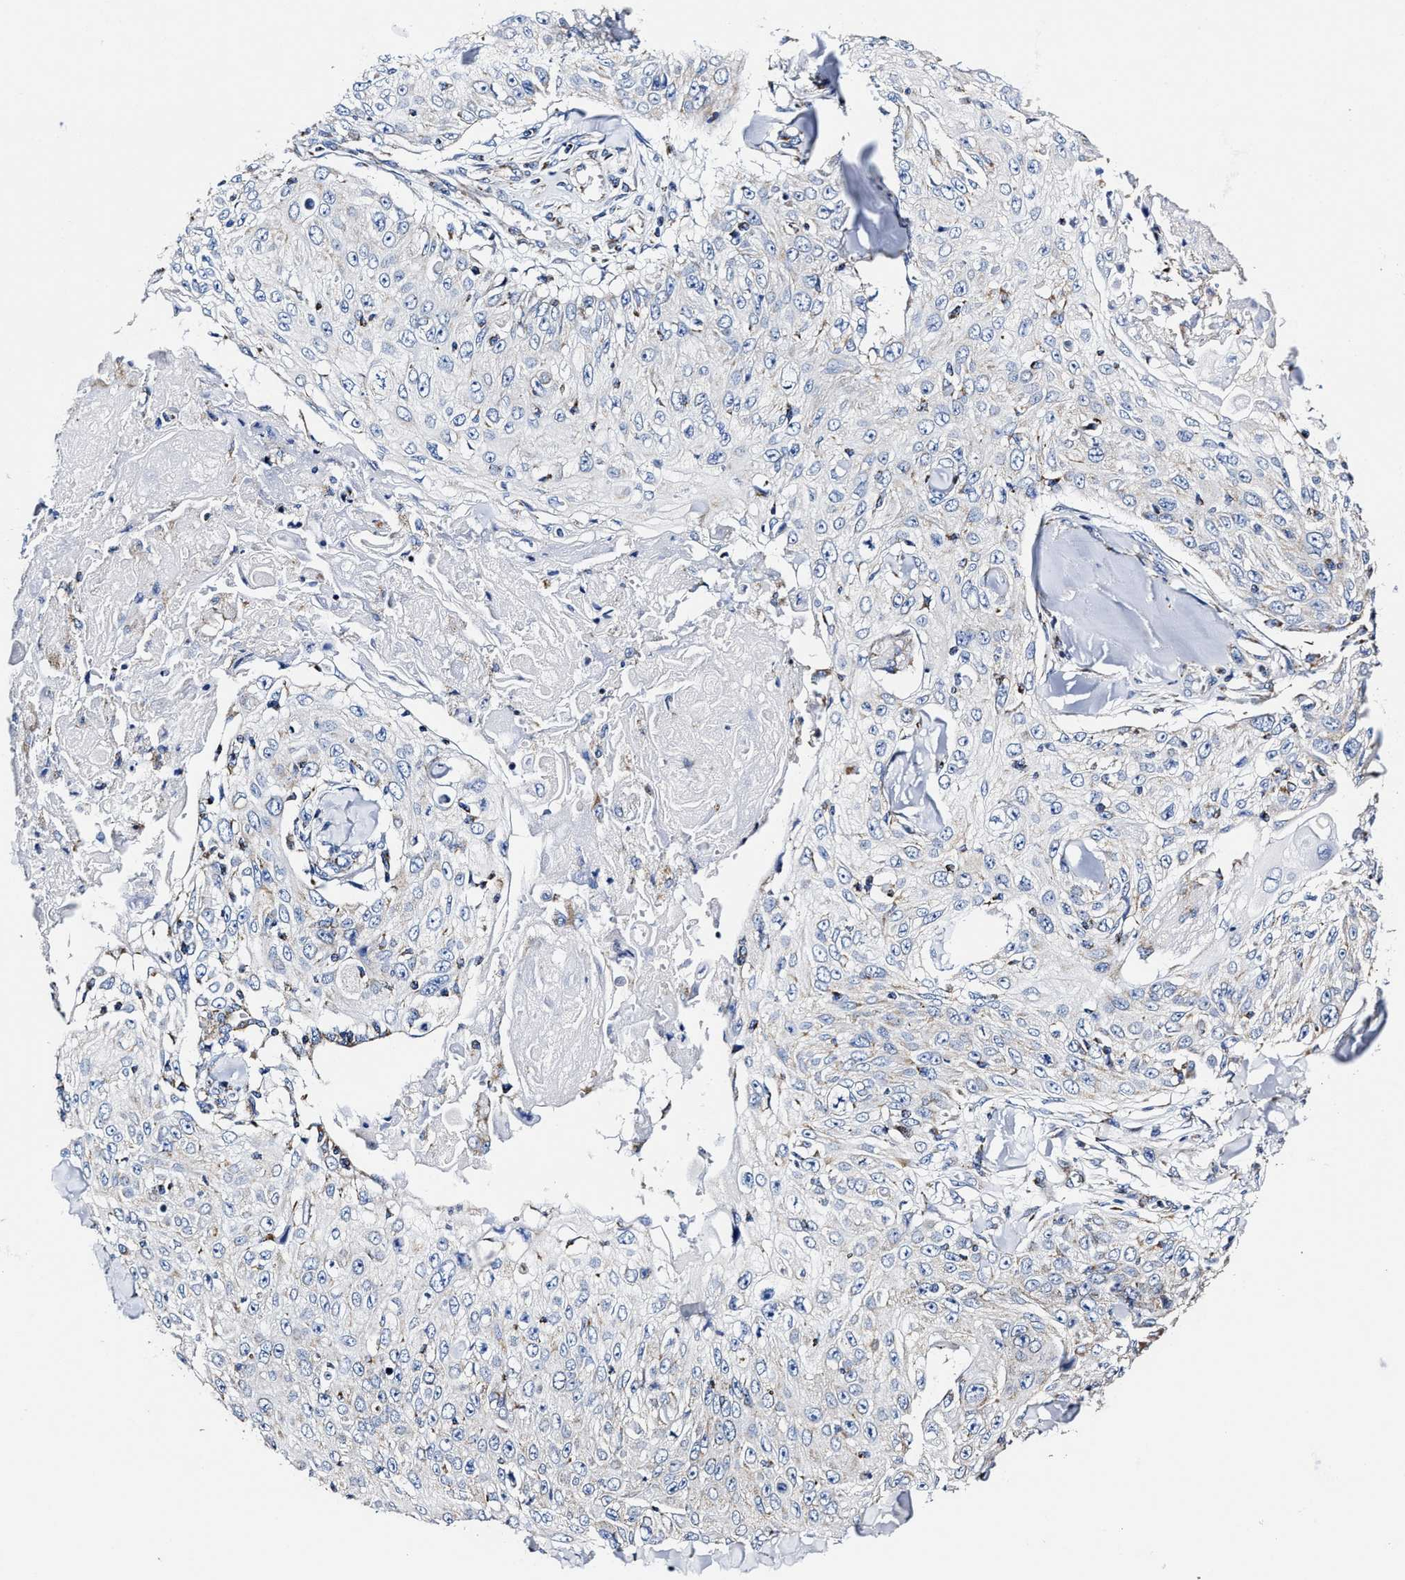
{"staining": {"intensity": "negative", "quantity": "none", "location": "none"}, "tissue": "skin cancer", "cell_type": "Tumor cells", "image_type": "cancer", "snomed": [{"axis": "morphology", "description": "Squamous cell carcinoma, NOS"}, {"axis": "topography", "description": "Skin"}], "caption": "Skin cancer (squamous cell carcinoma) stained for a protein using immunohistochemistry shows no expression tumor cells.", "gene": "HINT2", "patient": {"sex": "male", "age": 86}}